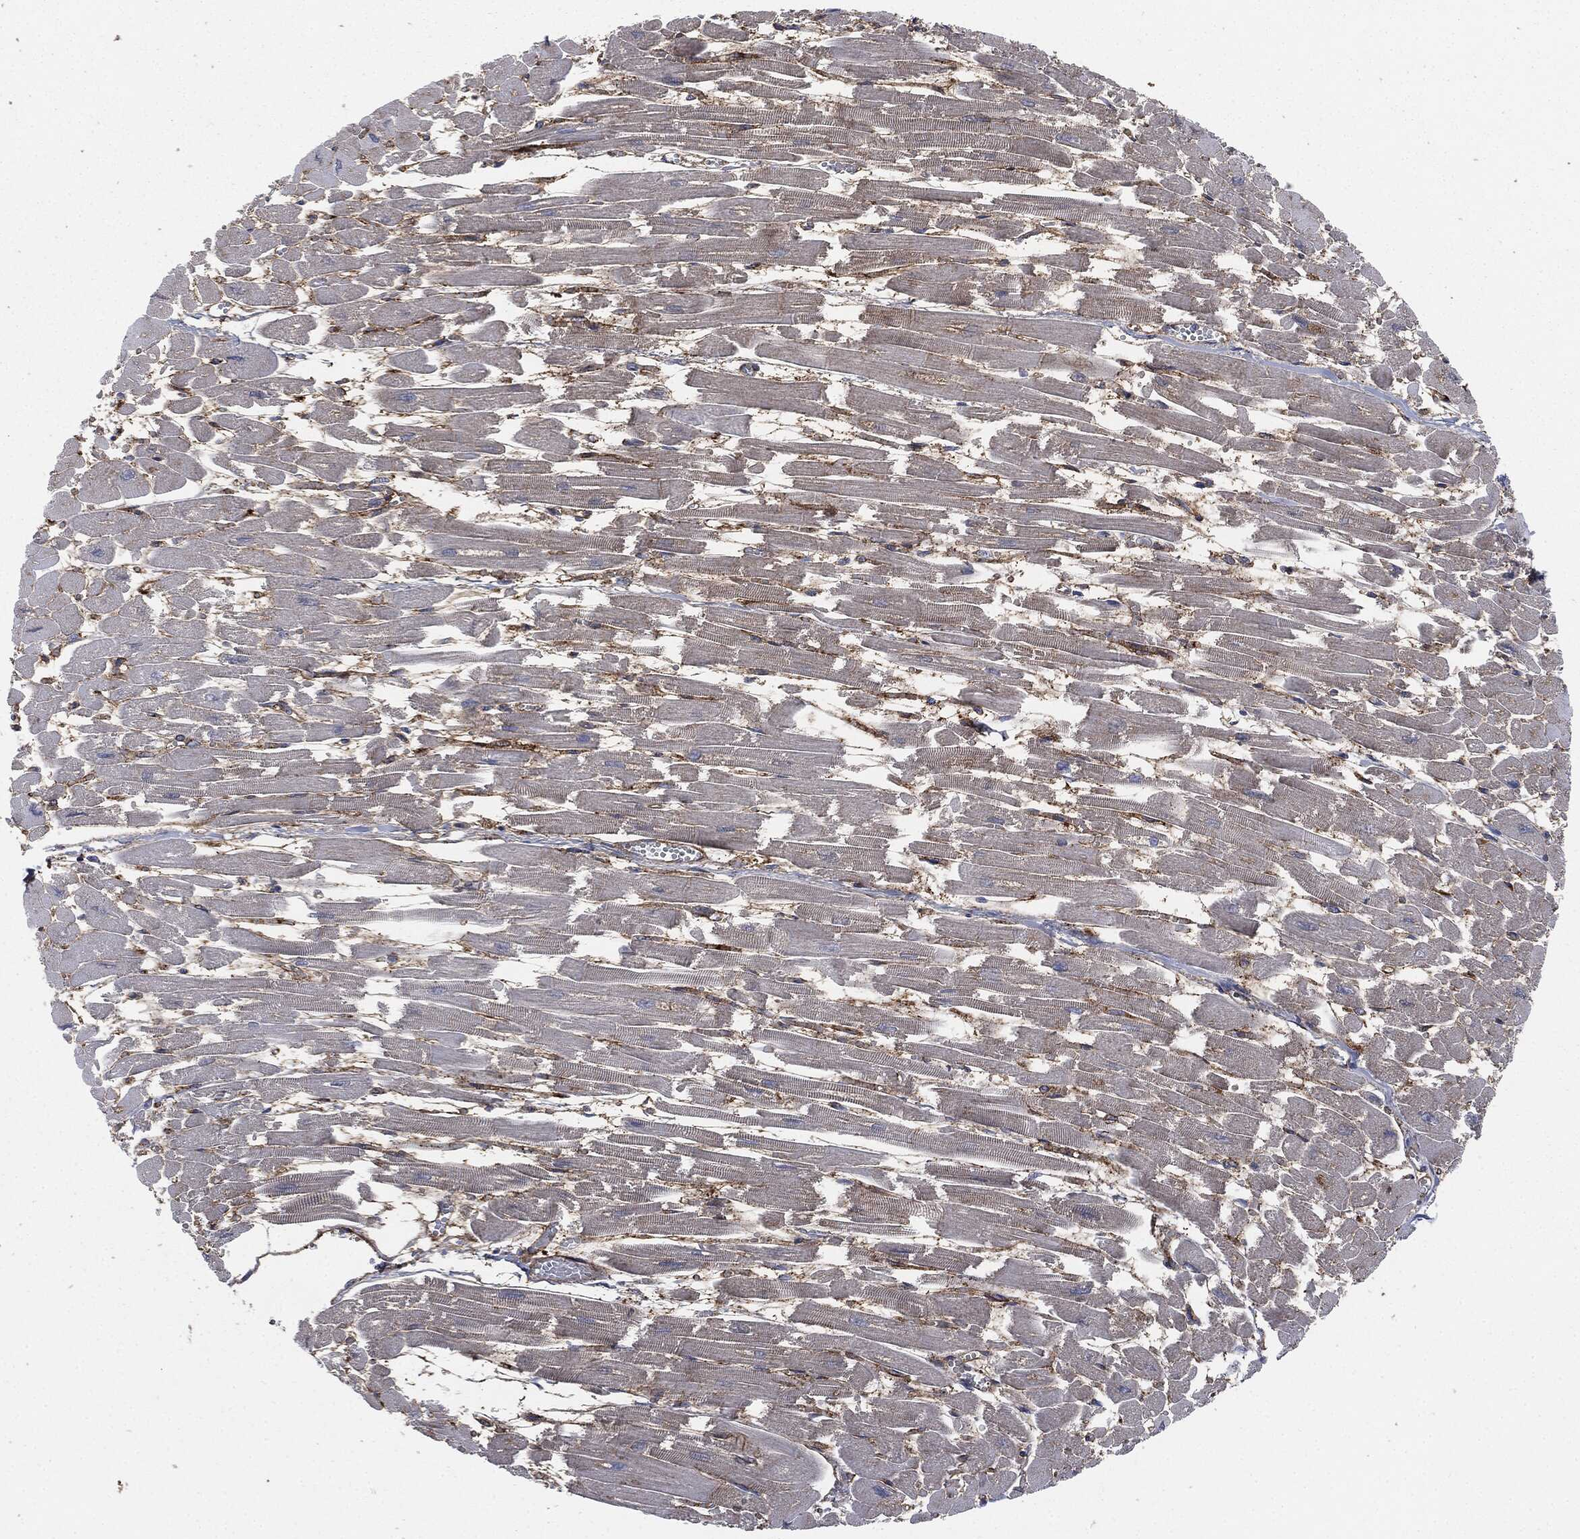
{"staining": {"intensity": "negative", "quantity": "none", "location": "none"}, "tissue": "heart muscle", "cell_type": "Cardiomyocytes", "image_type": "normal", "snomed": [{"axis": "morphology", "description": "Normal tissue, NOS"}, {"axis": "topography", "description": "Heart"}], "caption": "Immunohistochemistry (IHC) histopathology image of benign heart muscle: human heart muscle stained with DAB displays no significant protein expression in cardiomyocytes. (Stains: DAB (3,3'-diaminobenzidine) immunohistochemistry with hematoxylin counter stain, Microscopy: brightfield microscopy at high magnification).", "gene": "APOB", "patient": {"sex": "female", "age": 52}}